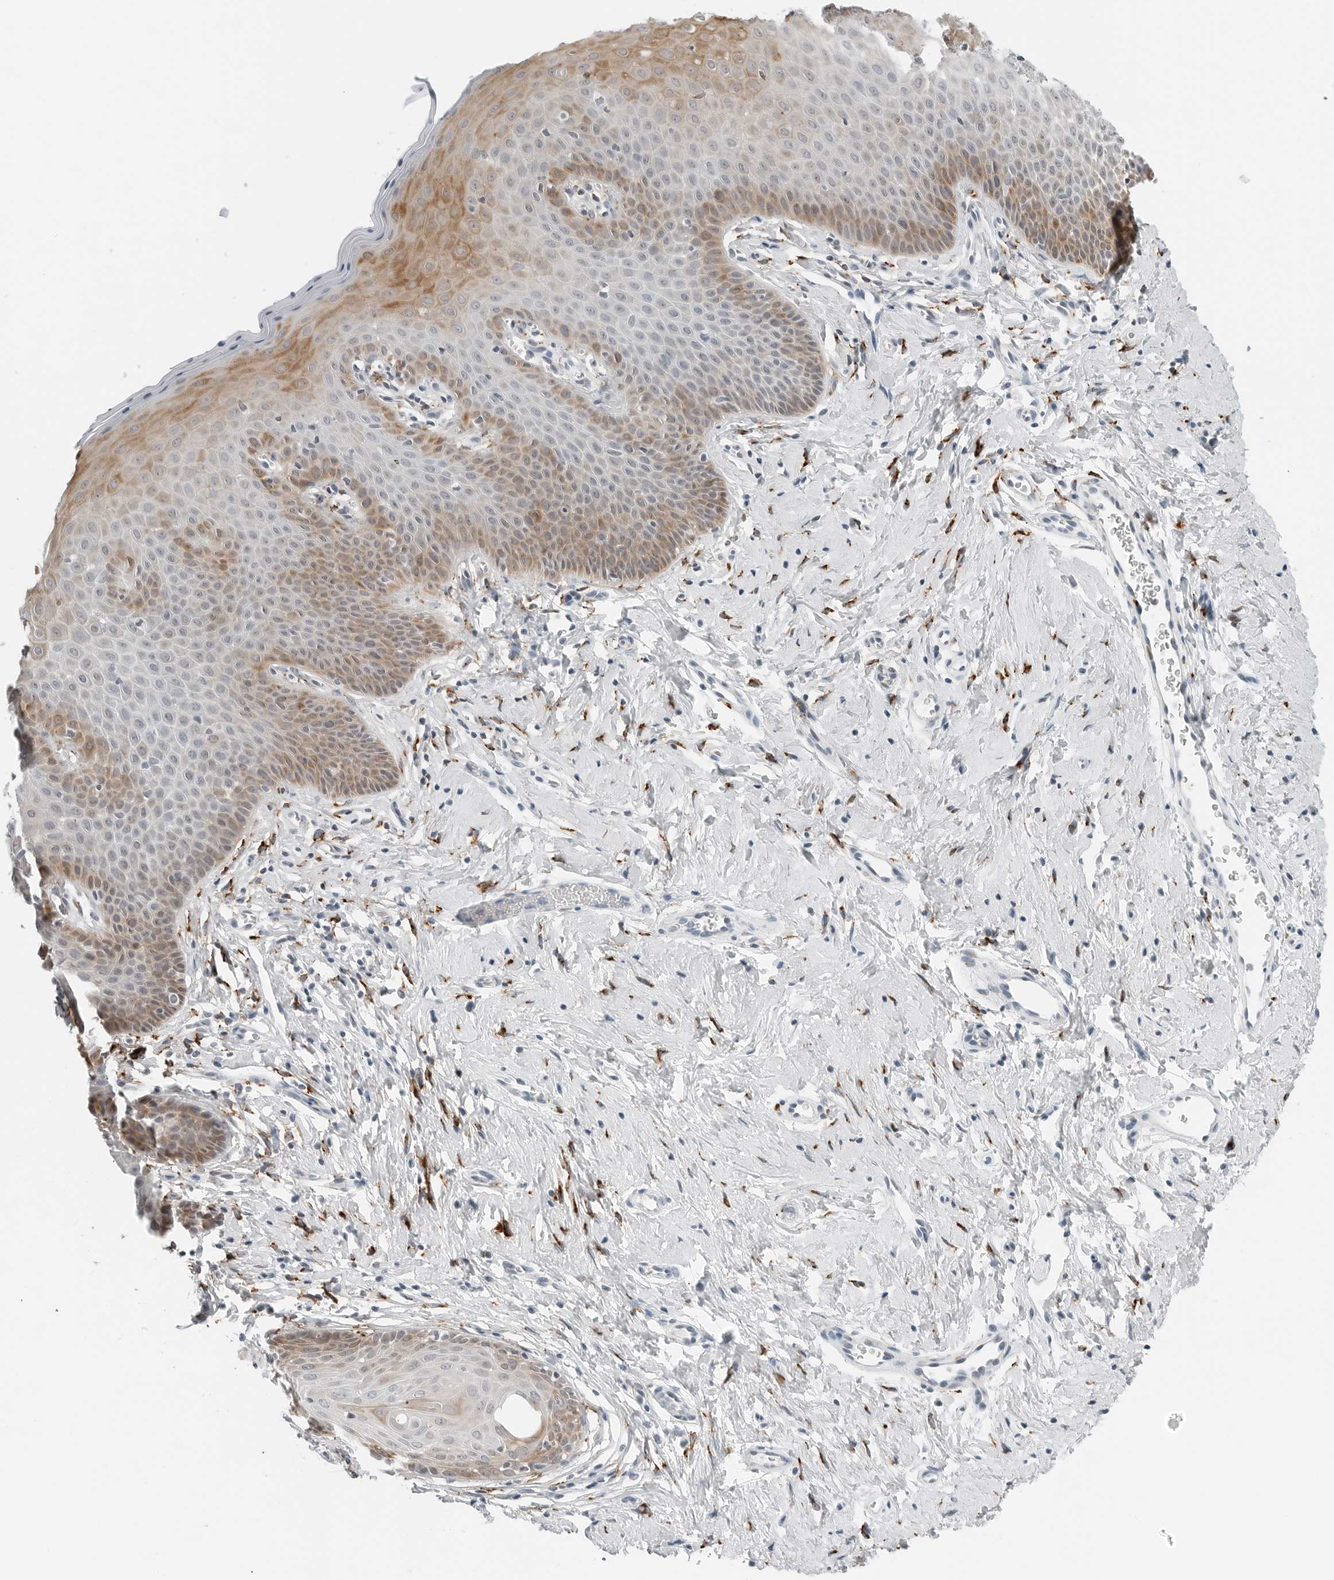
{"staining": {"intensity": "moderate", "quantity": "<25%", "location": "cytoplasmic/membranous"}, "tissue": "cervix", "cell_type": "Glandular cells", "image_type": "normal", "snomed": [{"axis": "morphology", "description": "Normal tissue, NOS"}, {"axis": "topography", "description": "Cervix"}], "caption": "Protein staining demonstrates moderate cytoplasmic/membranous staining in about <25% of glandular cells in unremarkable cervix.", "gene": "P4HA2", "patient": {"sex": "female", "age": 36}}